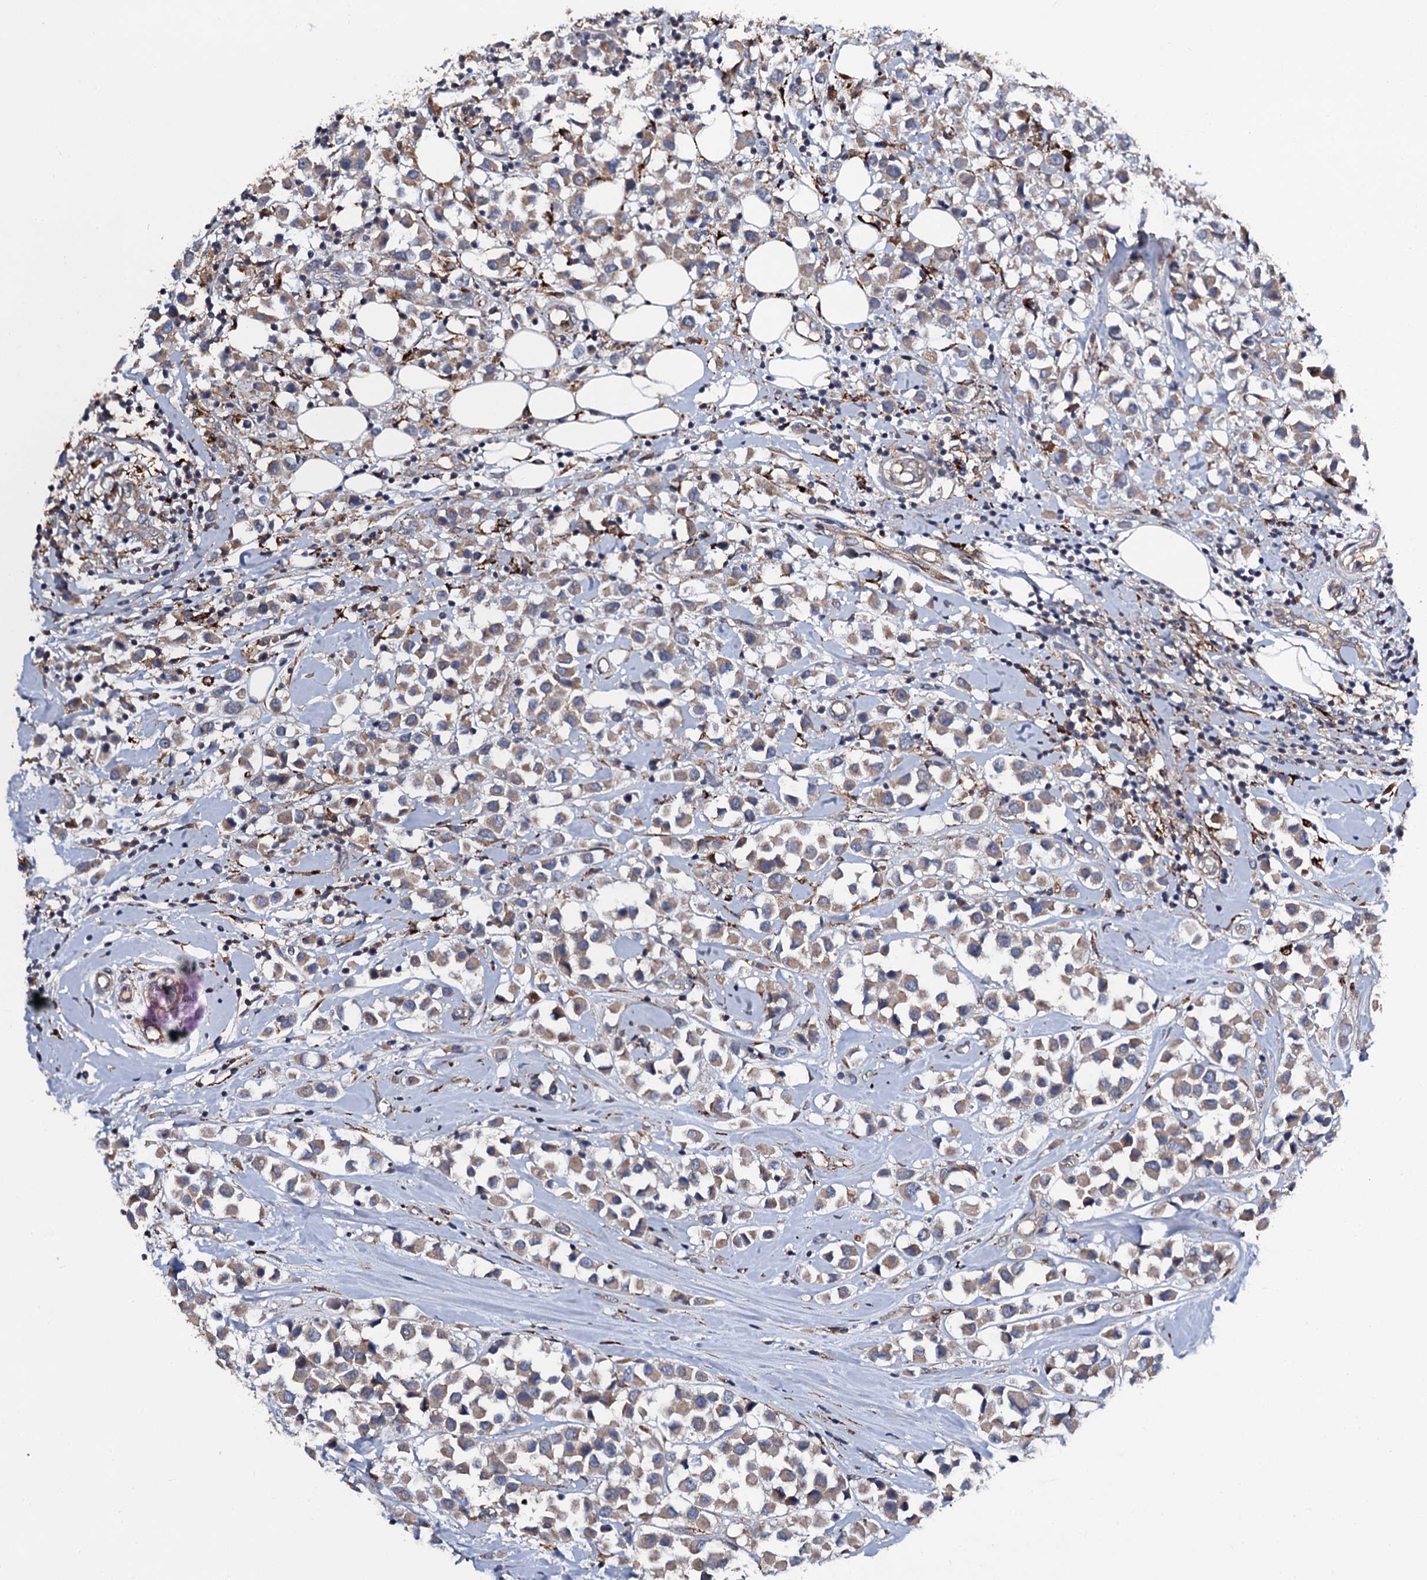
{"staining": {"intensity": "weak", "quantity": ">75%", "location": "cytoplasmic/membranous"}, "tissue": "breast cancer", "cell_type": "Tumor cells", "image_type": "cancer", "snomed": [{"axis": "morphology", "description": "Duct carcinoma"}, {"axis": "topography", "description": "Breast"}], "caption": "Breast invasive ductal carcinoma stained with immunohistochemistry displays weak cytoplasmic/membranous expression in approximately >75% of tumor cells.", "gene": "LRRC28", "patient": {"sex": "female", "age": 61}}